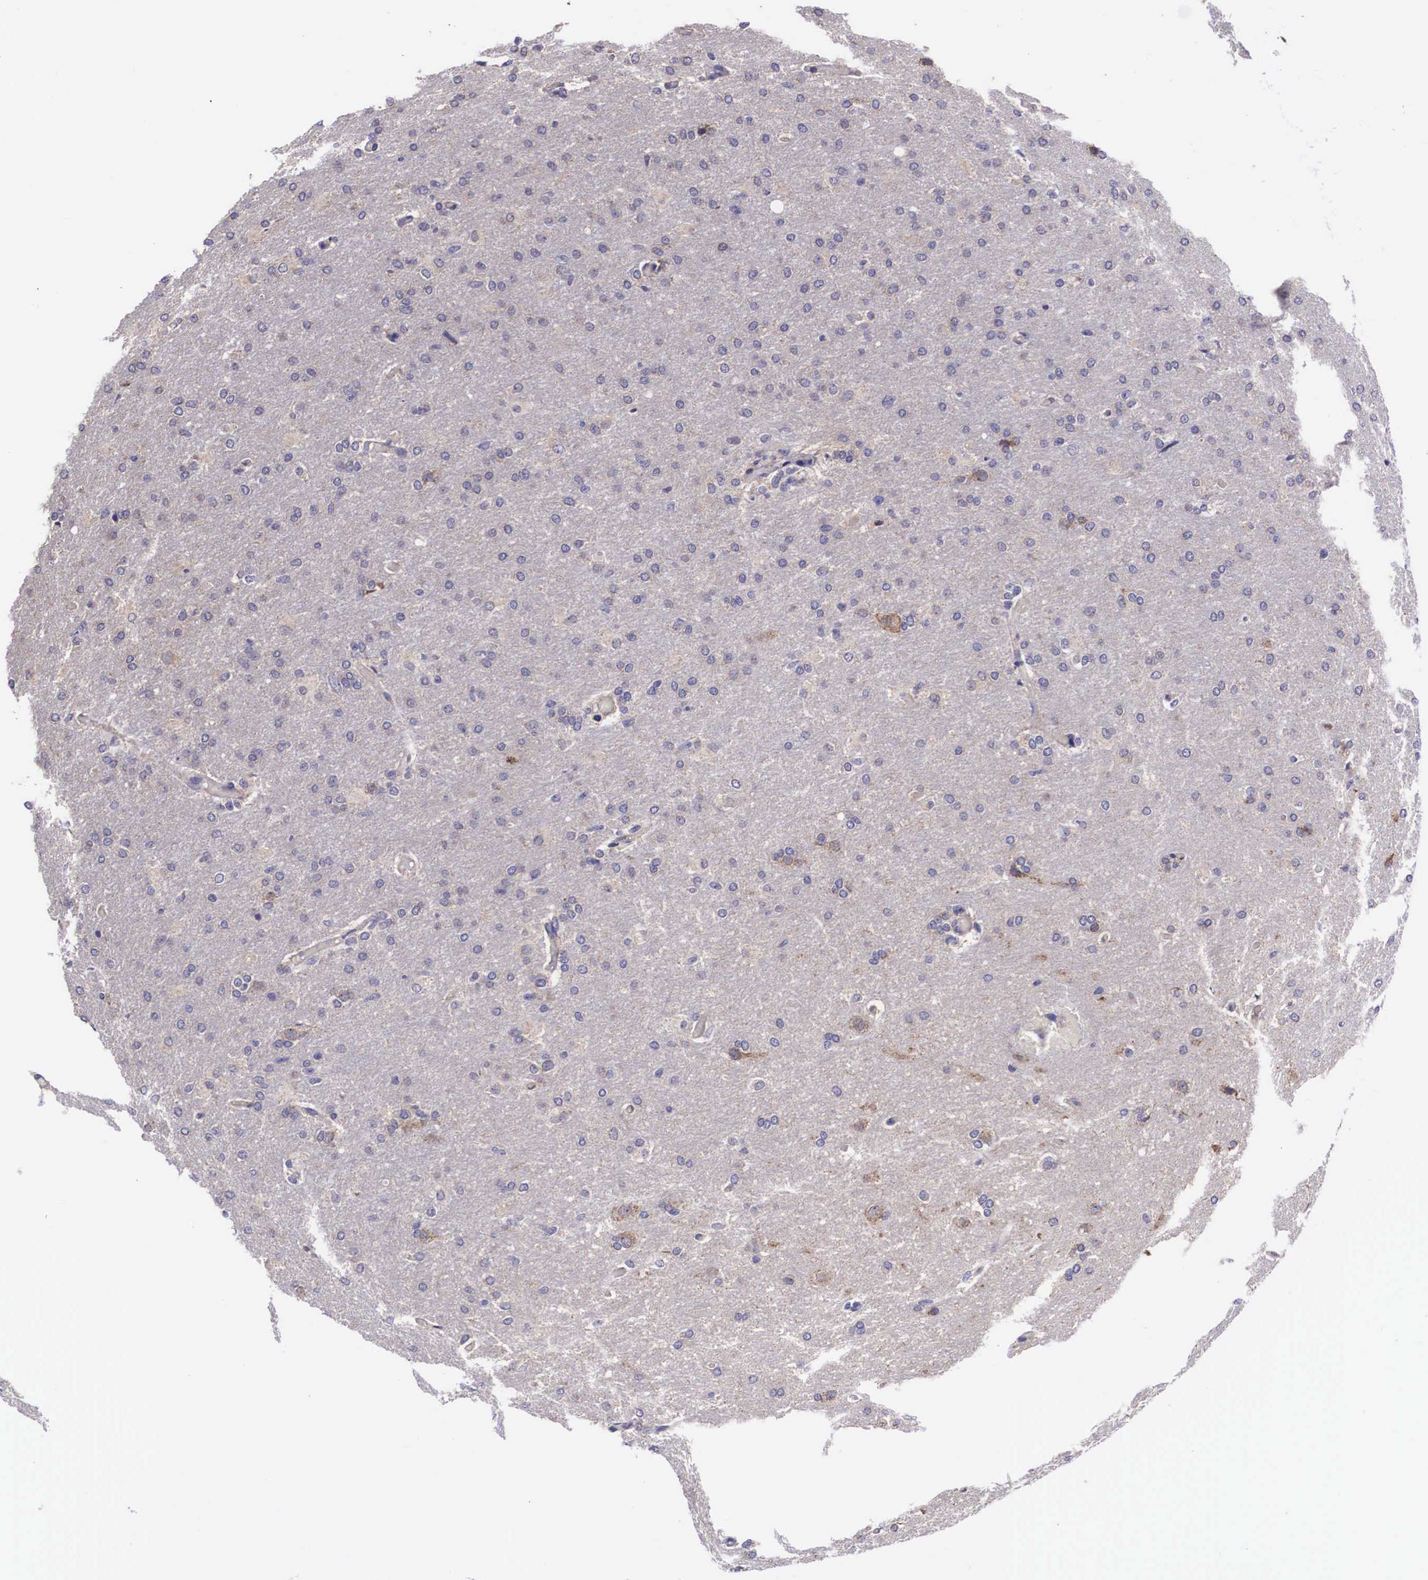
{"staining": {"intensity": "negative", "quantity": "none", "location": "none"}, "tissue": "glioma", "cell_type": "Tumor cells", "image_type": "cancer", "snomed": [{"axis": "morphology", "description": "Glioma, malignant, High grade"}, {"axis": "topography", "description": "Brain"}], "caption": "Immunohistochemistry photomicrograph of neoplastic tissue: high-grade glioma (malignant) stained with DAB (3,3'-diaminobenzidine) shows no significant protein expression in tumor cells.", "gene": "ARG2", "patient": {"sex": "male", "age": 68}}